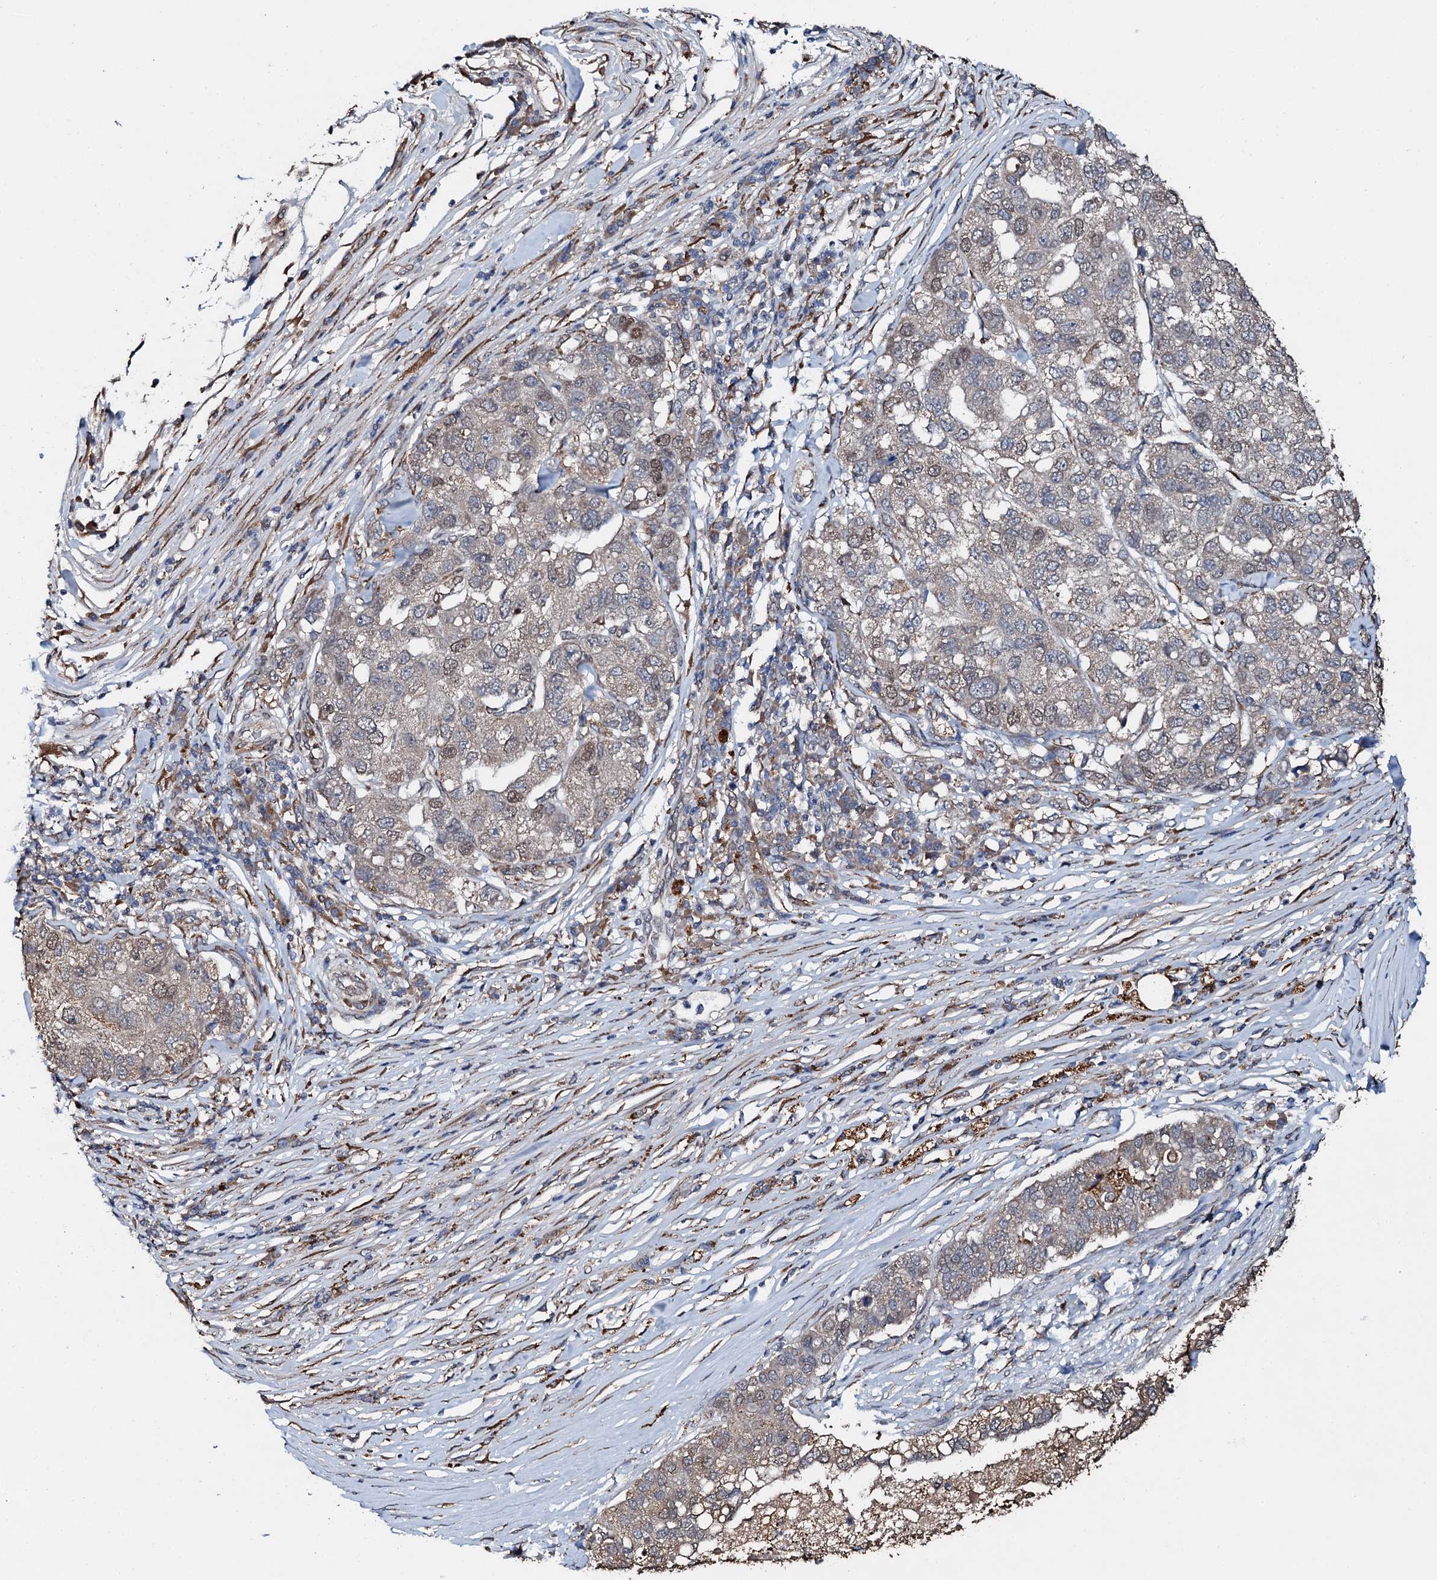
{"staining": {"intensity": "weak", "quantity": ">75%", "location": "cytoplasmic/membranous"}, "tissue": "pancreatic cancer", "cell_type": "Tumor cells", "image_type": "cancer", "snomed": [{"axis": "morphology", "description": "Adenocarcinoma, NOS"}, {"axis": "topography", "description": "Pancreas"}], "caption": "Weak cytoplasmic/membranous expression is present in approximately >75% of tumor cells in pancreatic cancer. The staining was performed using DAB to visualize the protein expression in brown, while the nuclei were stained in blue with hematoxylin (Magnification: 20x).", "gene": "ADAMTS10", "patient": {"sex": "female", "age": 61}}